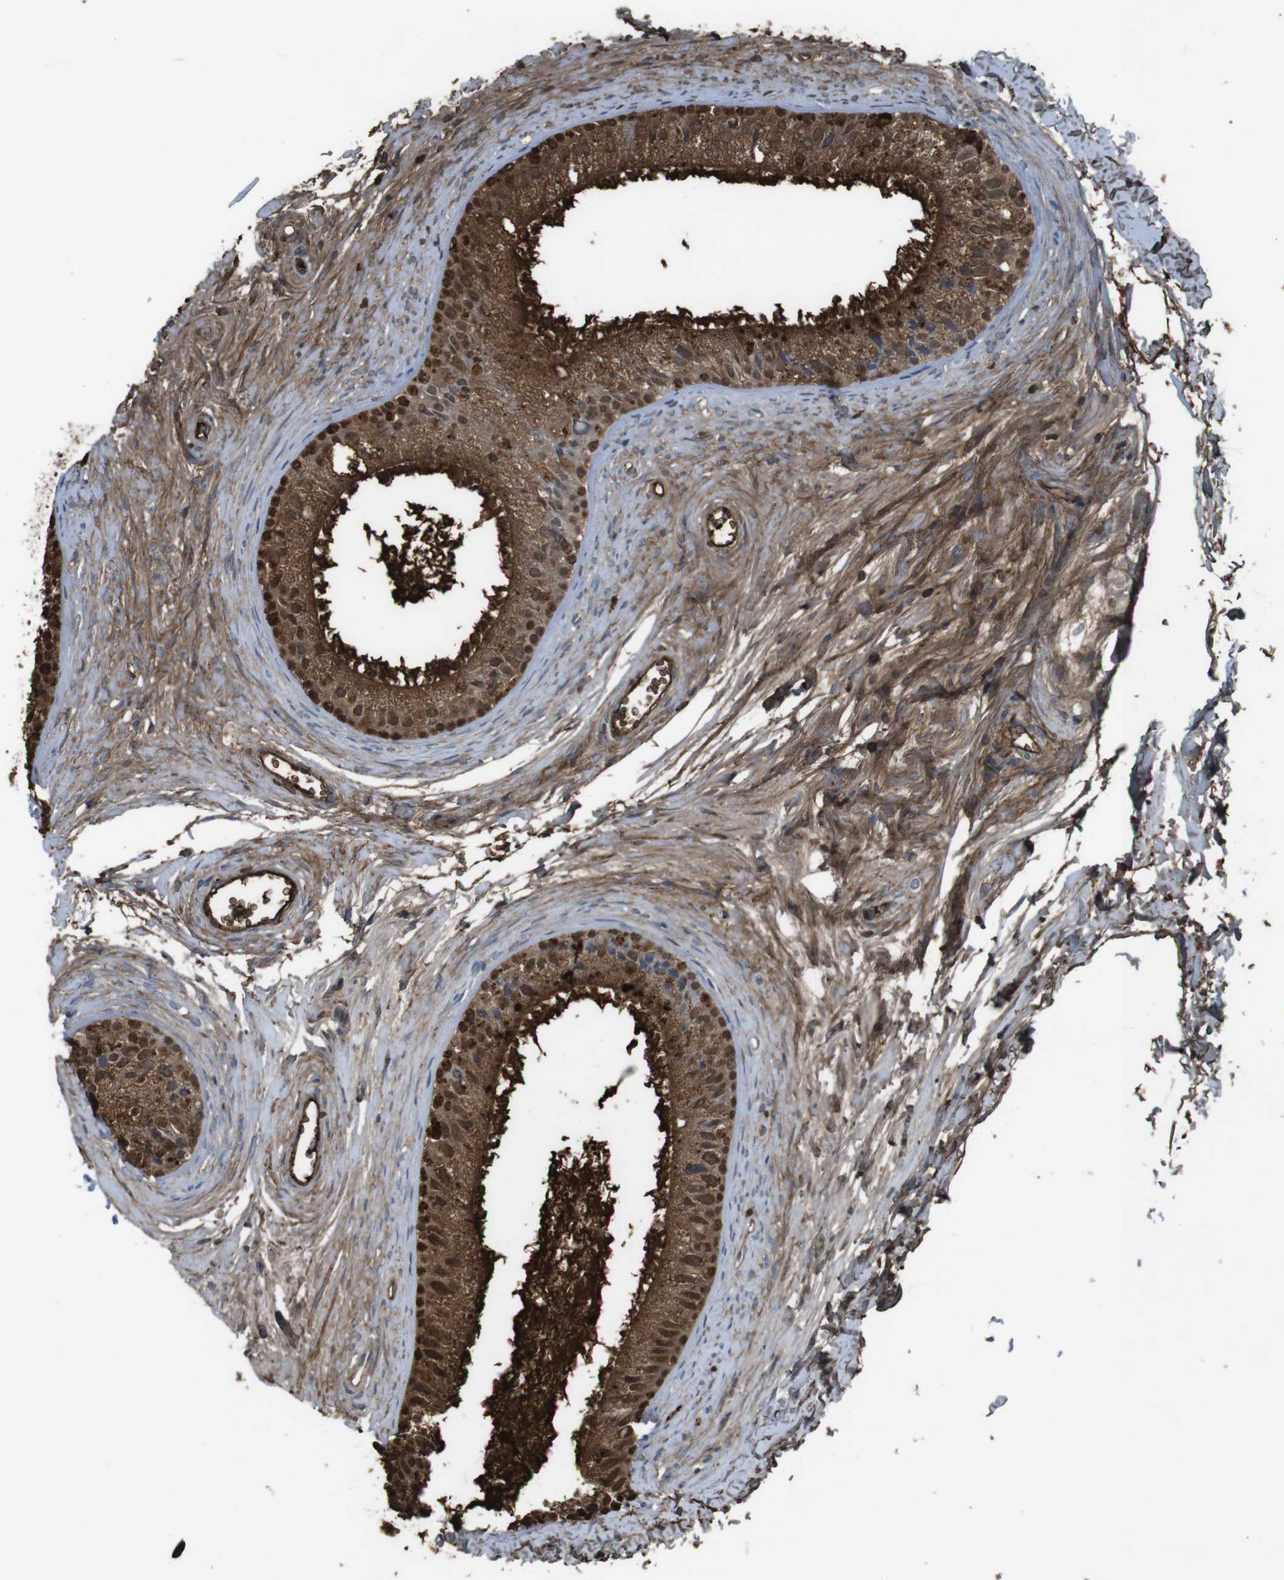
{"staining": {"intensity": "strong", "quantity": ">75%", "location": "cytoplasmic/membranous,nuclear"}, "tissue": "epididymis", "cell_type": "Glandular cells", "image_type": "normal", "snomed": [{"axis": "morphology", "description": "Normal tissue, NOS"}, {"axis": "topography", "description": "Epididymis"}], "caption": "A histopathology image showing strong cytoplasmic/membranous,nuclear staining in about >75% of glandular cells in normal epididymis, as visualized by brown immunohistochemical staining.", "gene": "LTBP4", "patient": {"sex": "male", "age": 56}}